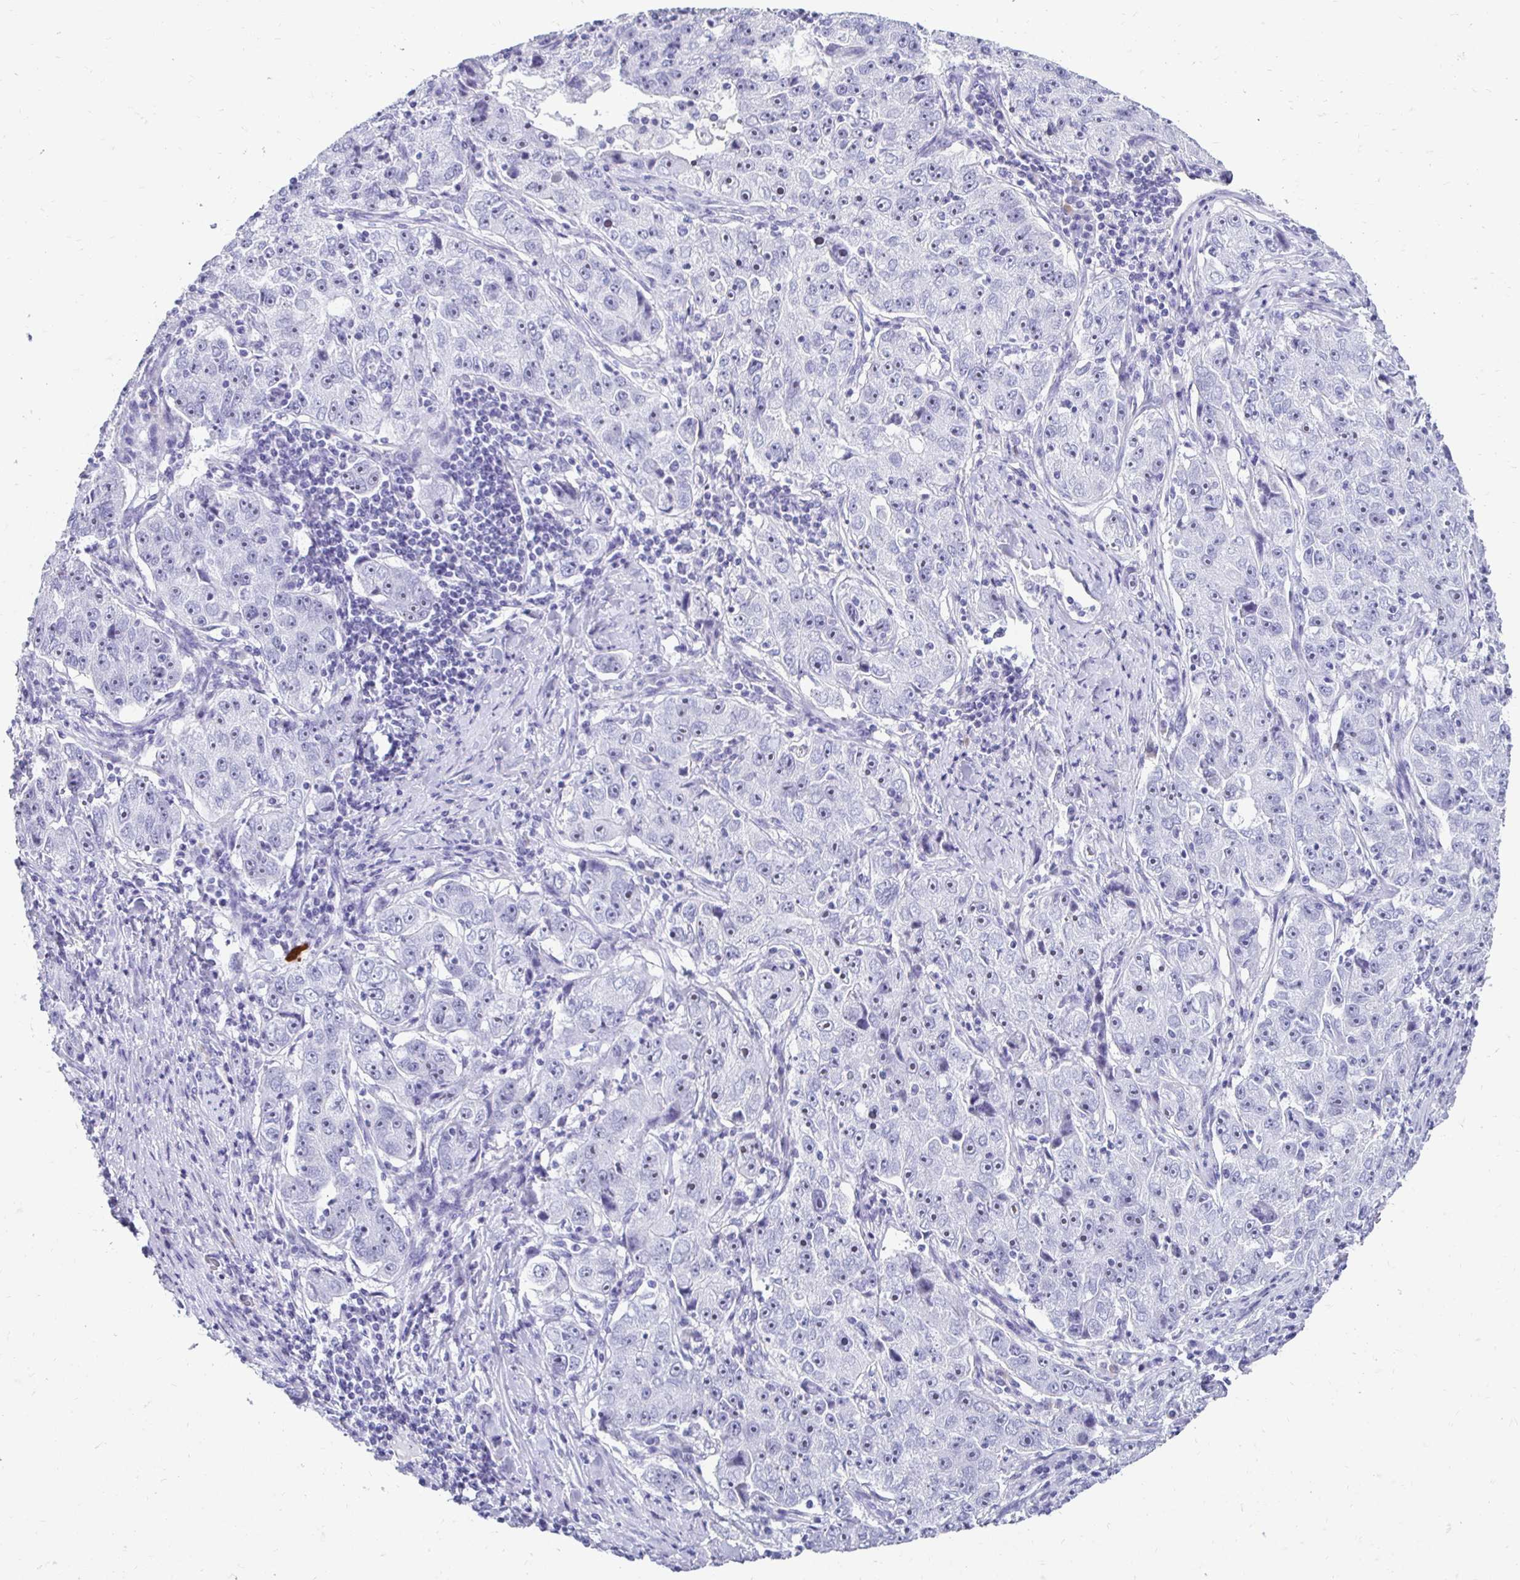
{"staining": {"intensity": "weak", "quantity": "<25%", "location": "nuclear"}, "tissue": "lung cancer", "cell_type": "Tumor cells", "image_type": "cancer", "snomed": [{"axis": "morphology", "description": "Normal morphology"}, {"axis": "morphology", "description": "Adenocarcinoma, NOS"}, {"axis": "topography", "description": "Lymph node"}, {"axis": "topography", "description": "Lung"}], "caption": "This histopathology image is of lung cancer stained with immunohistochemistry (IHC) to label a protein in brown with the nuclei are counter-stained blue. There is no positivity in tumor cells.", "gene": "CST6", "patient": {"sex": "female", "age": 57}}